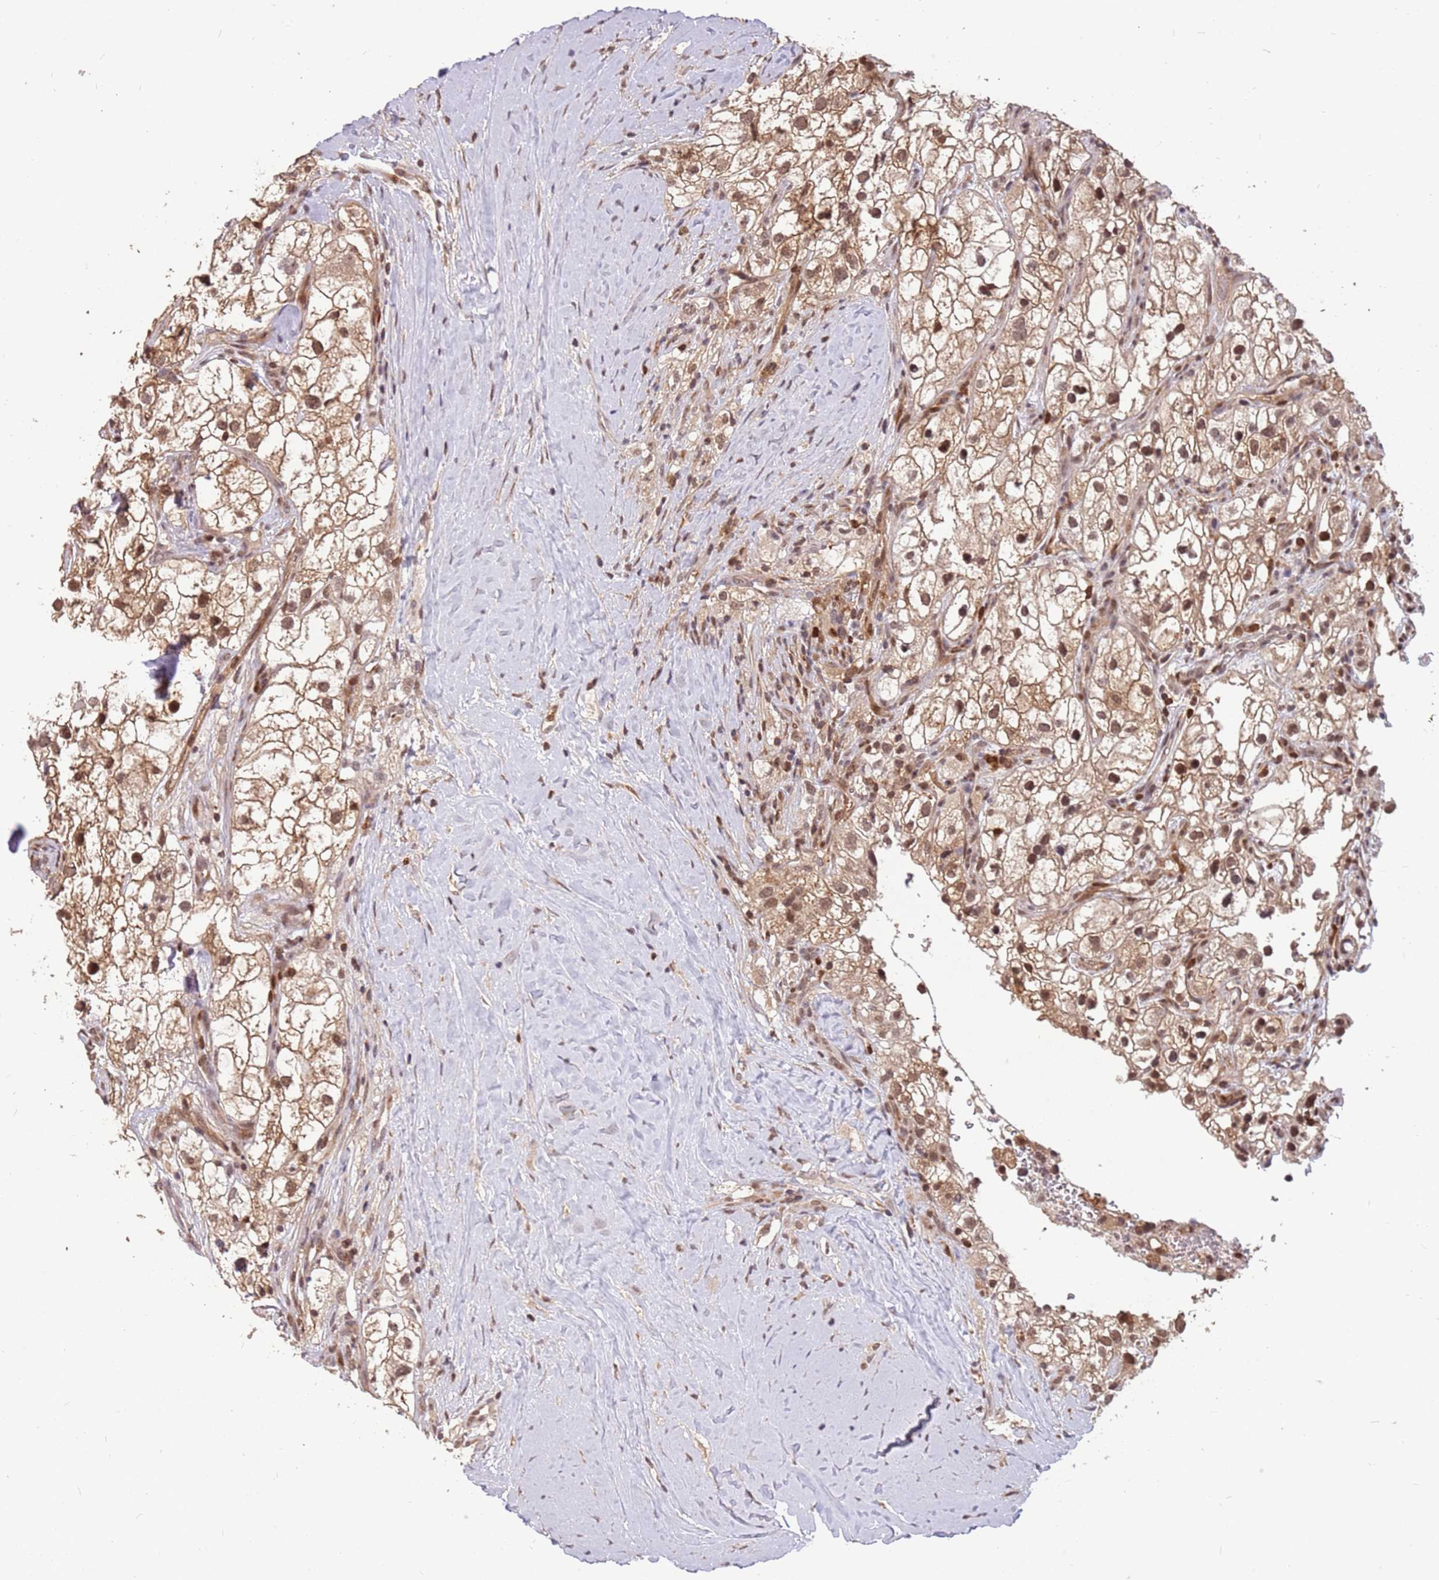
{"staining": {"intensity": "moderate", "quantity": ">75%", "location": "cytoplasmic/membranous,nuclear"}, "tissue": "renal cancer", "cell_type": "Tumor cells", "image_type": "cancer", "snomed": [{"axis": "morphology", "description": "Adenocarcinoma, NOS"}, {"axis": "topography", "description": "Kidney"}], "caption": "Immunohistochemistry (DAB (3,3'-diaminobenzidine)) staining of human adenocarcinoma (renal) demonstrates moderate cytoplasmic/membranous and nuclear protein positivity in approximately >75% of tumor cells. (DAB (3,3'-diaminobenzidine) IHC with brightfield microscopy, high magnification).", "gene": "GBP2", "patient": {"sex": "male", "age": 59}}